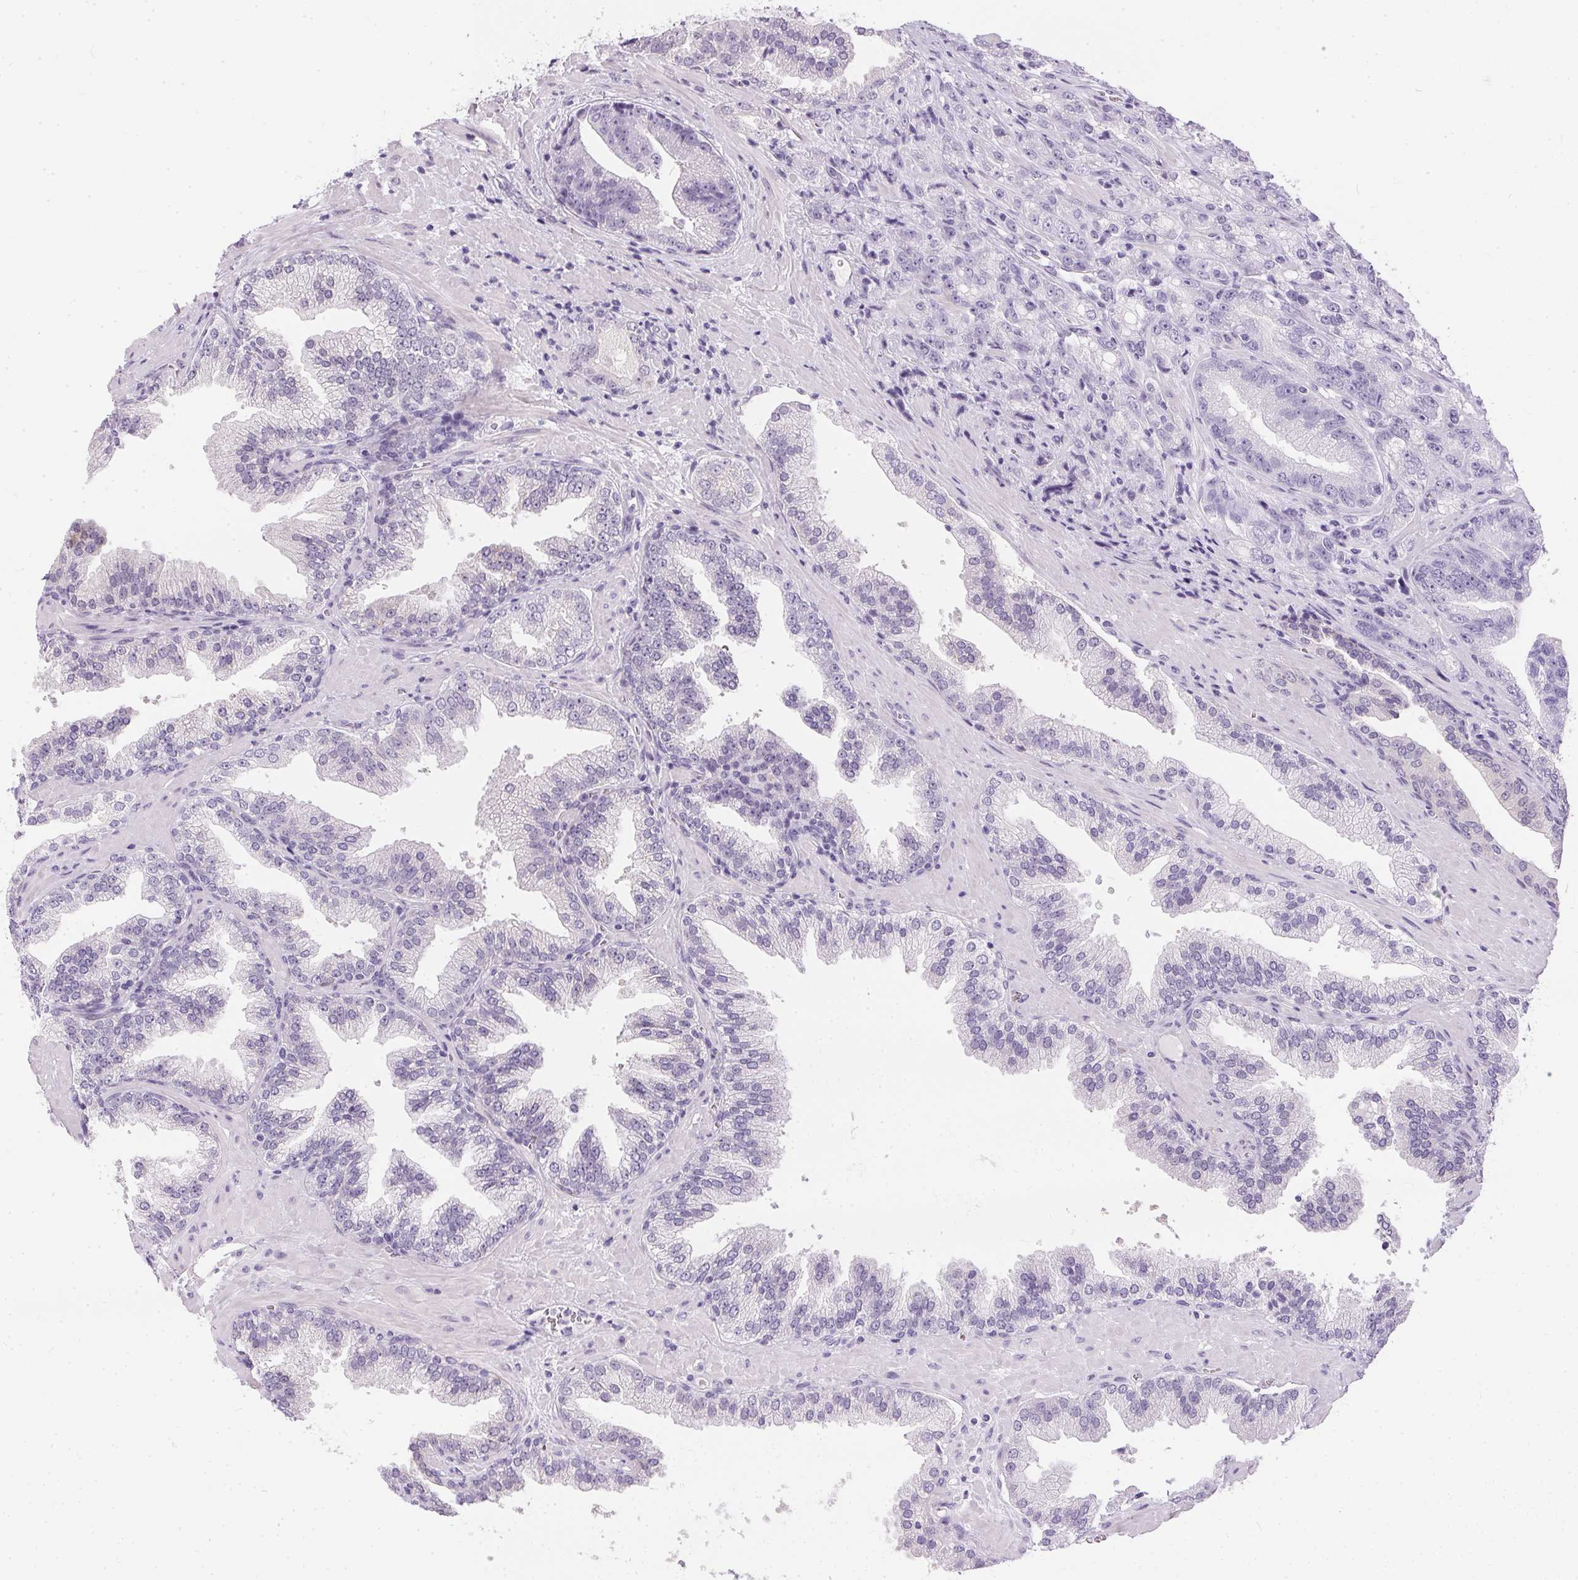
{"staining": {"intensity": "negative", "quantity": "none", "location": "none"}, "tissue": "prostate cancer", "cell_type": "Tumor cells", "image_type": "cancer", "snomed": [{"axis": "morphology", "description": "Adenocarcinoma, NOS"}, {"axis": "topography", "description": "Prostate"}], "caption": "The photomicrograph demonstrates no staining of tumor cells in prostate adenocarcinoma.", "gene": "GBP6", "patient": {"sex": "male", "age": 63}}